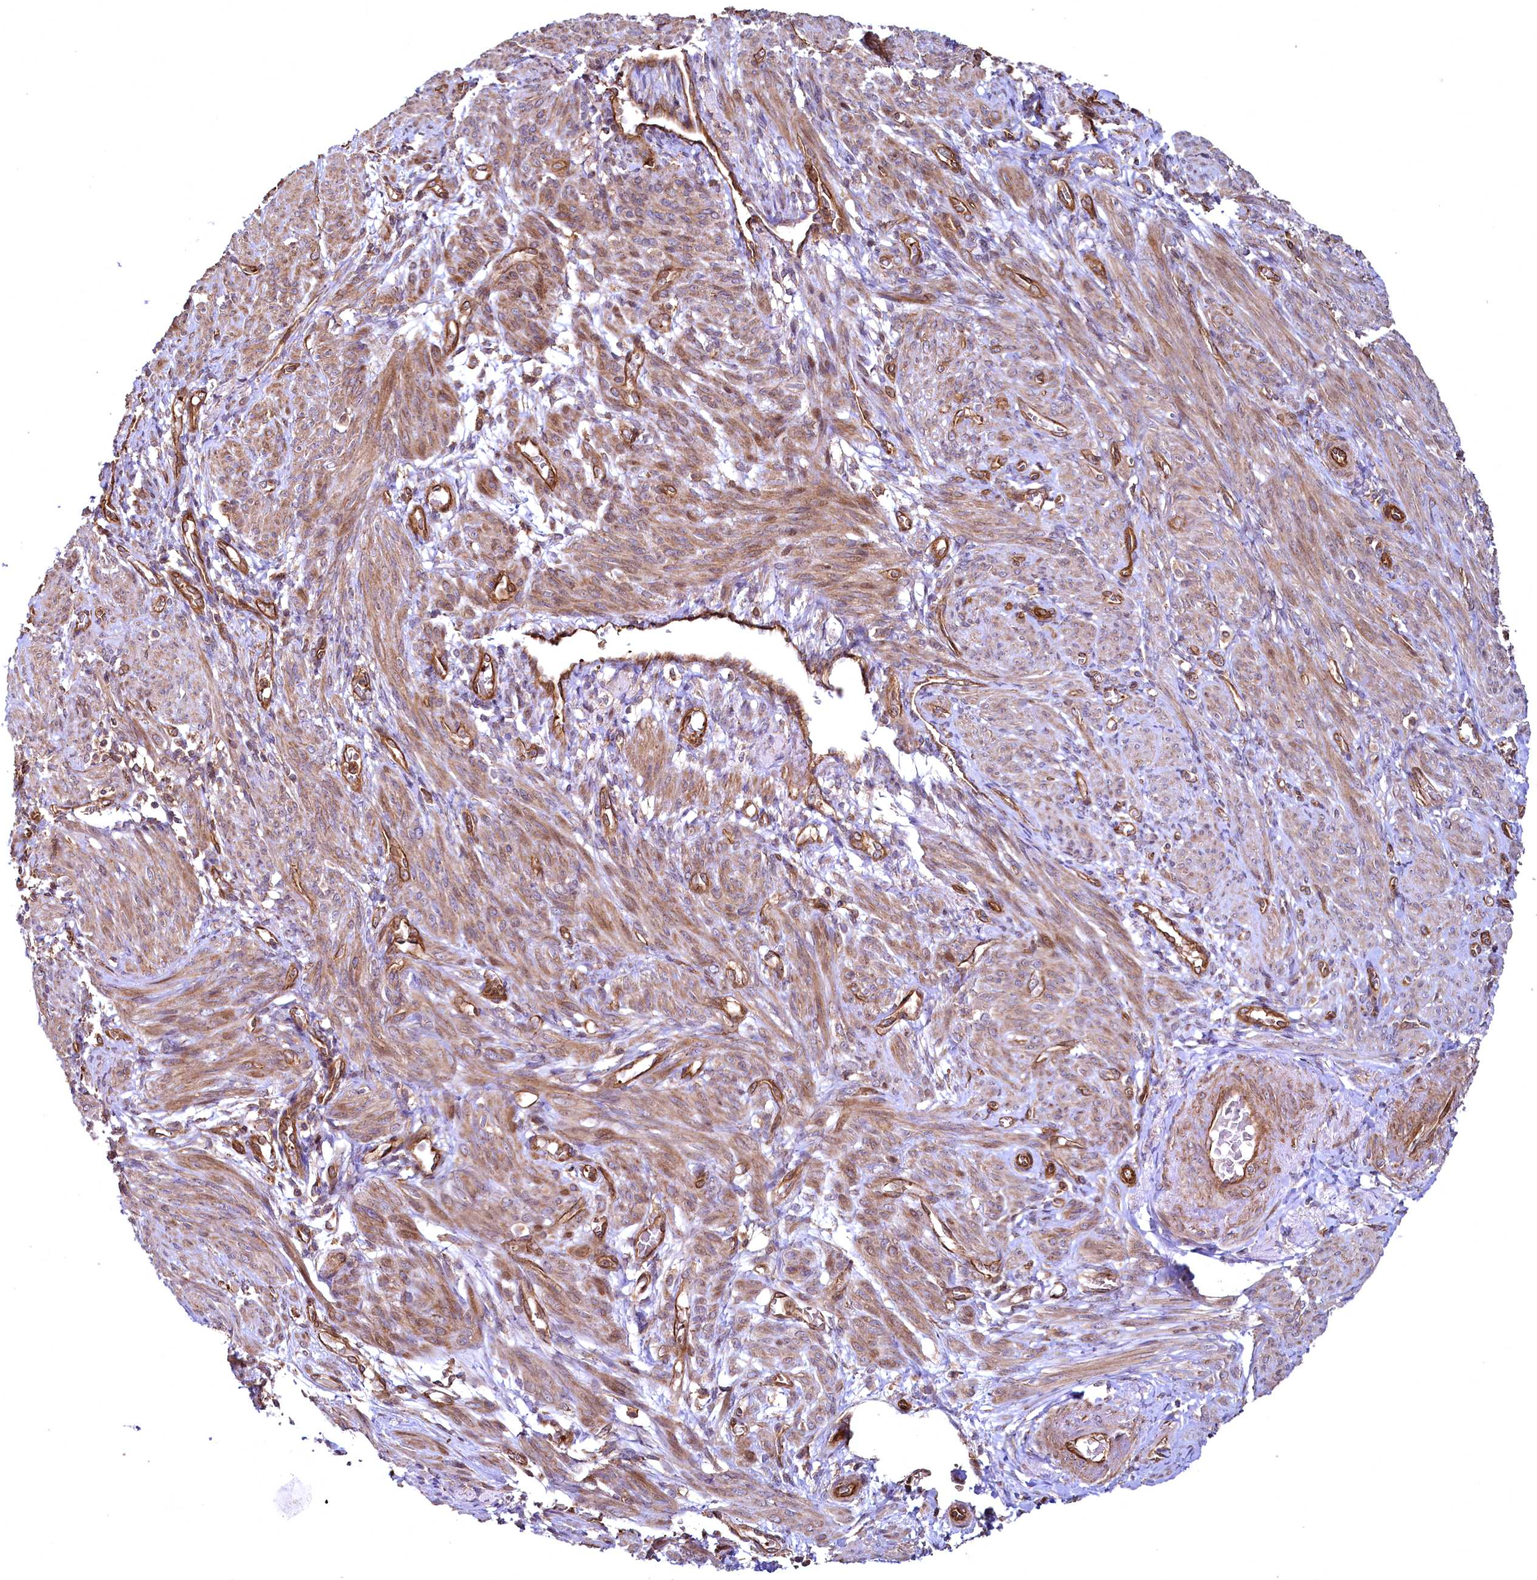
{"staining": {"intensity": "moderate", "quantity": "25%-75%", "location": "cytoplasmic/membranous"}, "tissue": "smooth muscle", "cell_type": "Smooth muscle cells", "image_type": "normal", "snomed": [{"axis": "morphology", "description": "Normal tissue, NOS"}, {"axis": "topography", "description": "Smooth muscle"}], "caption": "About 25%-75% of smooth muscle cells in benign smooth muscle exhibit moderate cytoplasmic/membranous protein expression as visualized by brown immunohistochemical staining.", "gene": "SVIP", "patient": {"sex": "female", "age": 39}}